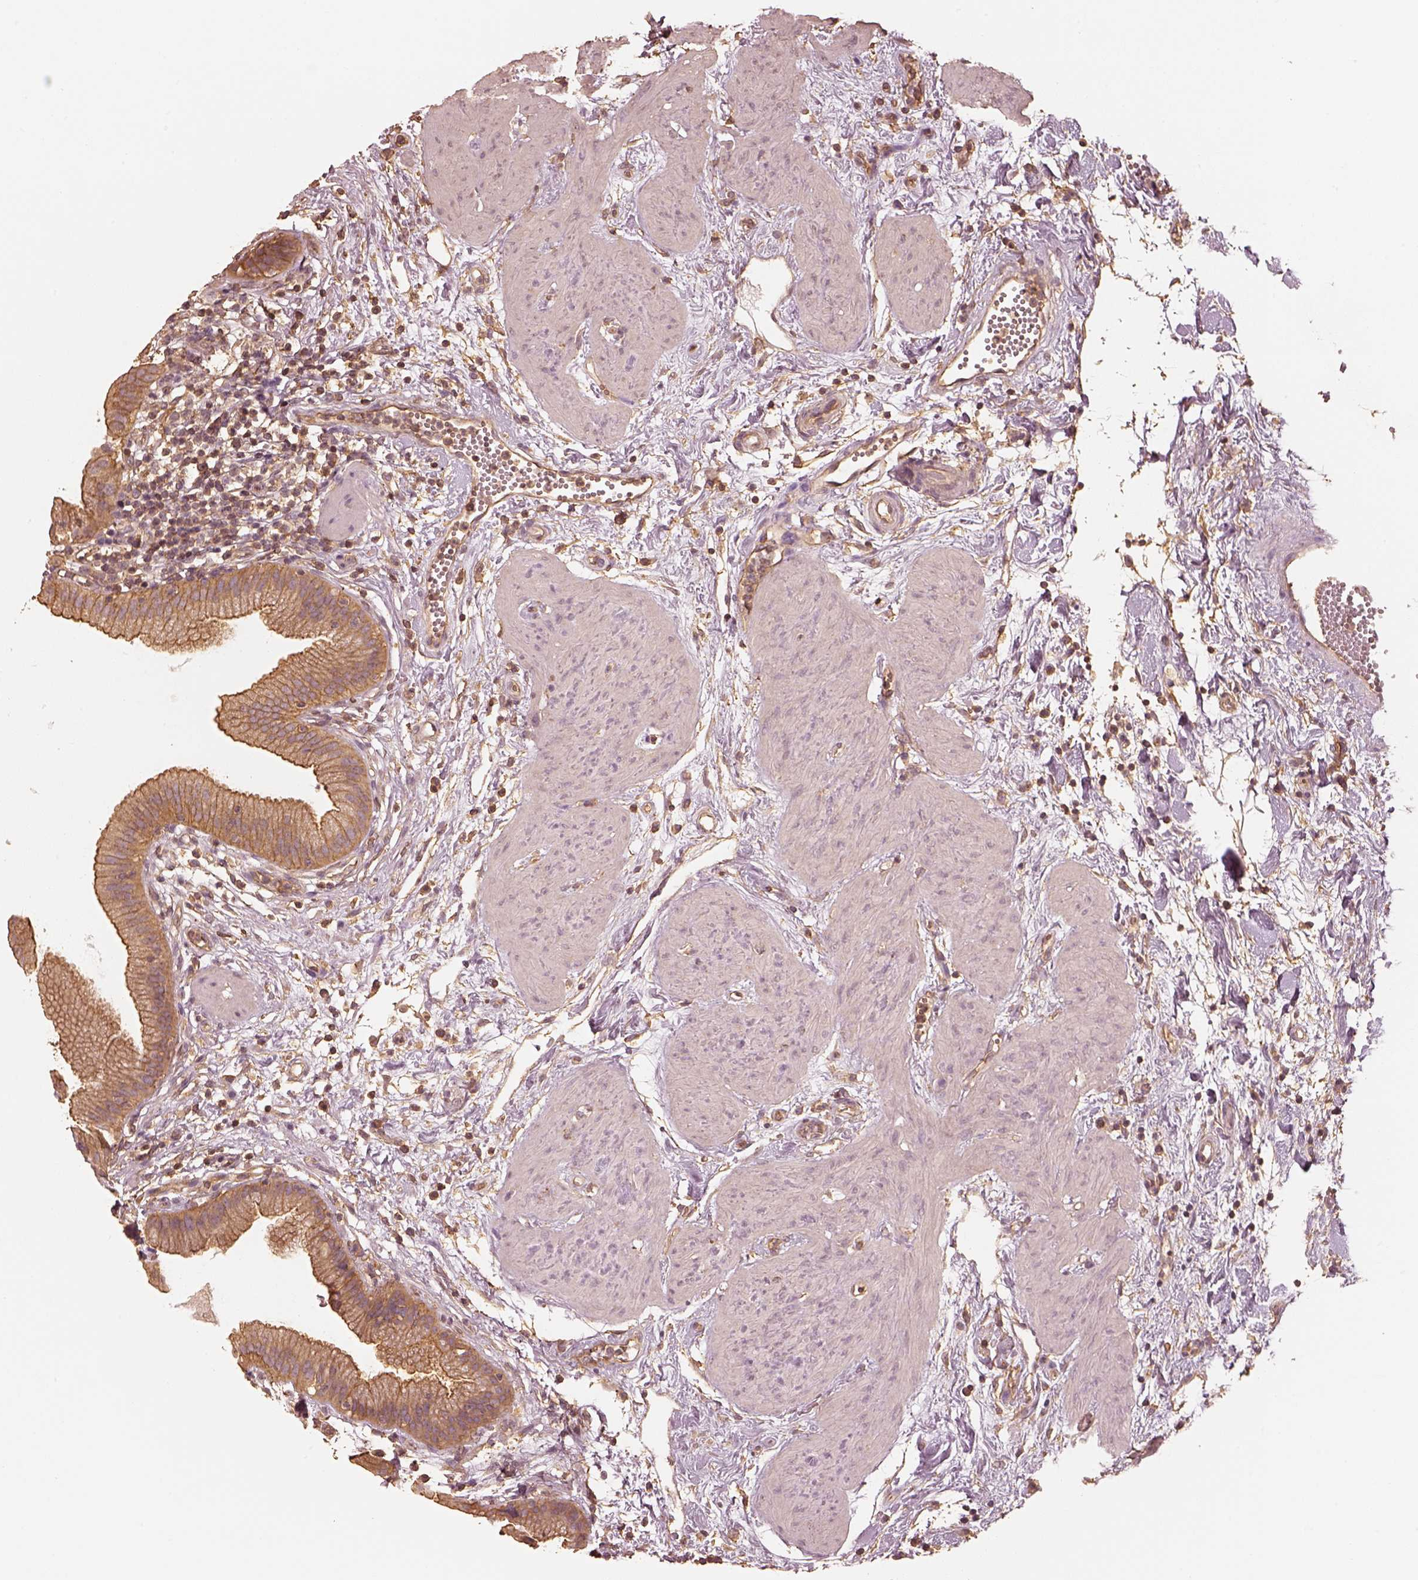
{"staining": {"intensity": "moderate", "quantity": ">75%", "location": "cytoplasmic/membranous"}, "tissue": "gallbladder", "cell_type": "Glandular cells", "image_type": "normal", "snomed": [{"axis": "morphology", "description": "Normal tissue, NOS"}, {"axis": "topography", "description": "Gallbladder"}], "caption": "Glandular cells reveal medium levels of moderate cytoplasmic/membranous expression in about >75% of cells in unremarkable gallbladder. The staining was performed using DAB, with brown indicating positive protein expression. Nuclei are stained blue with hematoxylin.", "gene": "WDR7", "patient": {"sex": "female", "age": 65}}